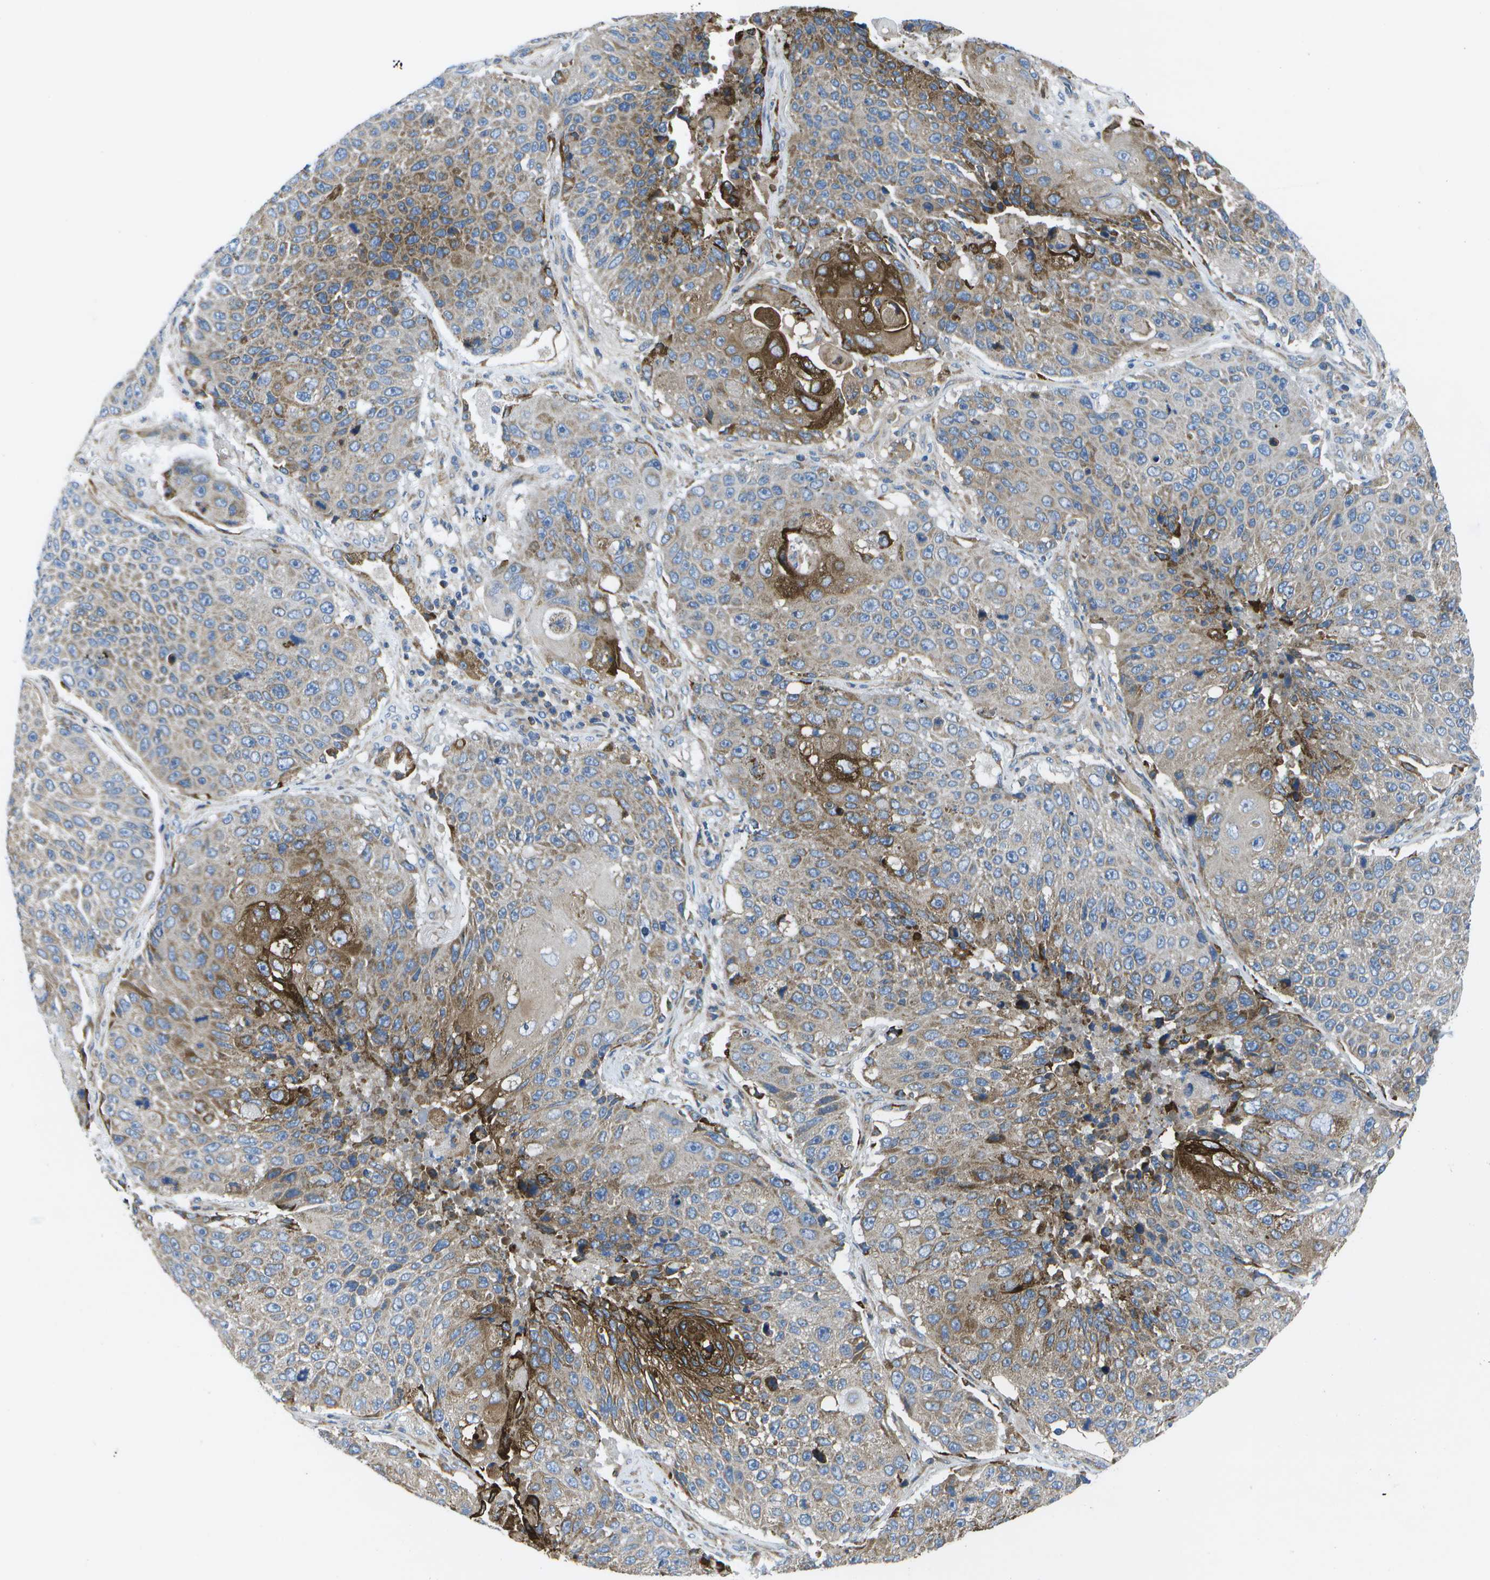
{"staining": {"intensity": "moderate", "quantity": ">75%", "location": "cytoplasmic/membranous"}, "tissue": "lung cancer", "cell_type": "Tumor cells", "image_type": "cancer", "snomed": [{"axis": "morphology", "description": "Squamous cell carcinoma, NOS"}, {"axis": "topography", "description": "Lung"}], "caption": "A brown stain labels moderate cytoplasmic/membranous expression of a protein in human lung squamous cell carcinoma tumor cells.", "gene": "GDF5", "patient": {"sex": "male", "age": 61}}